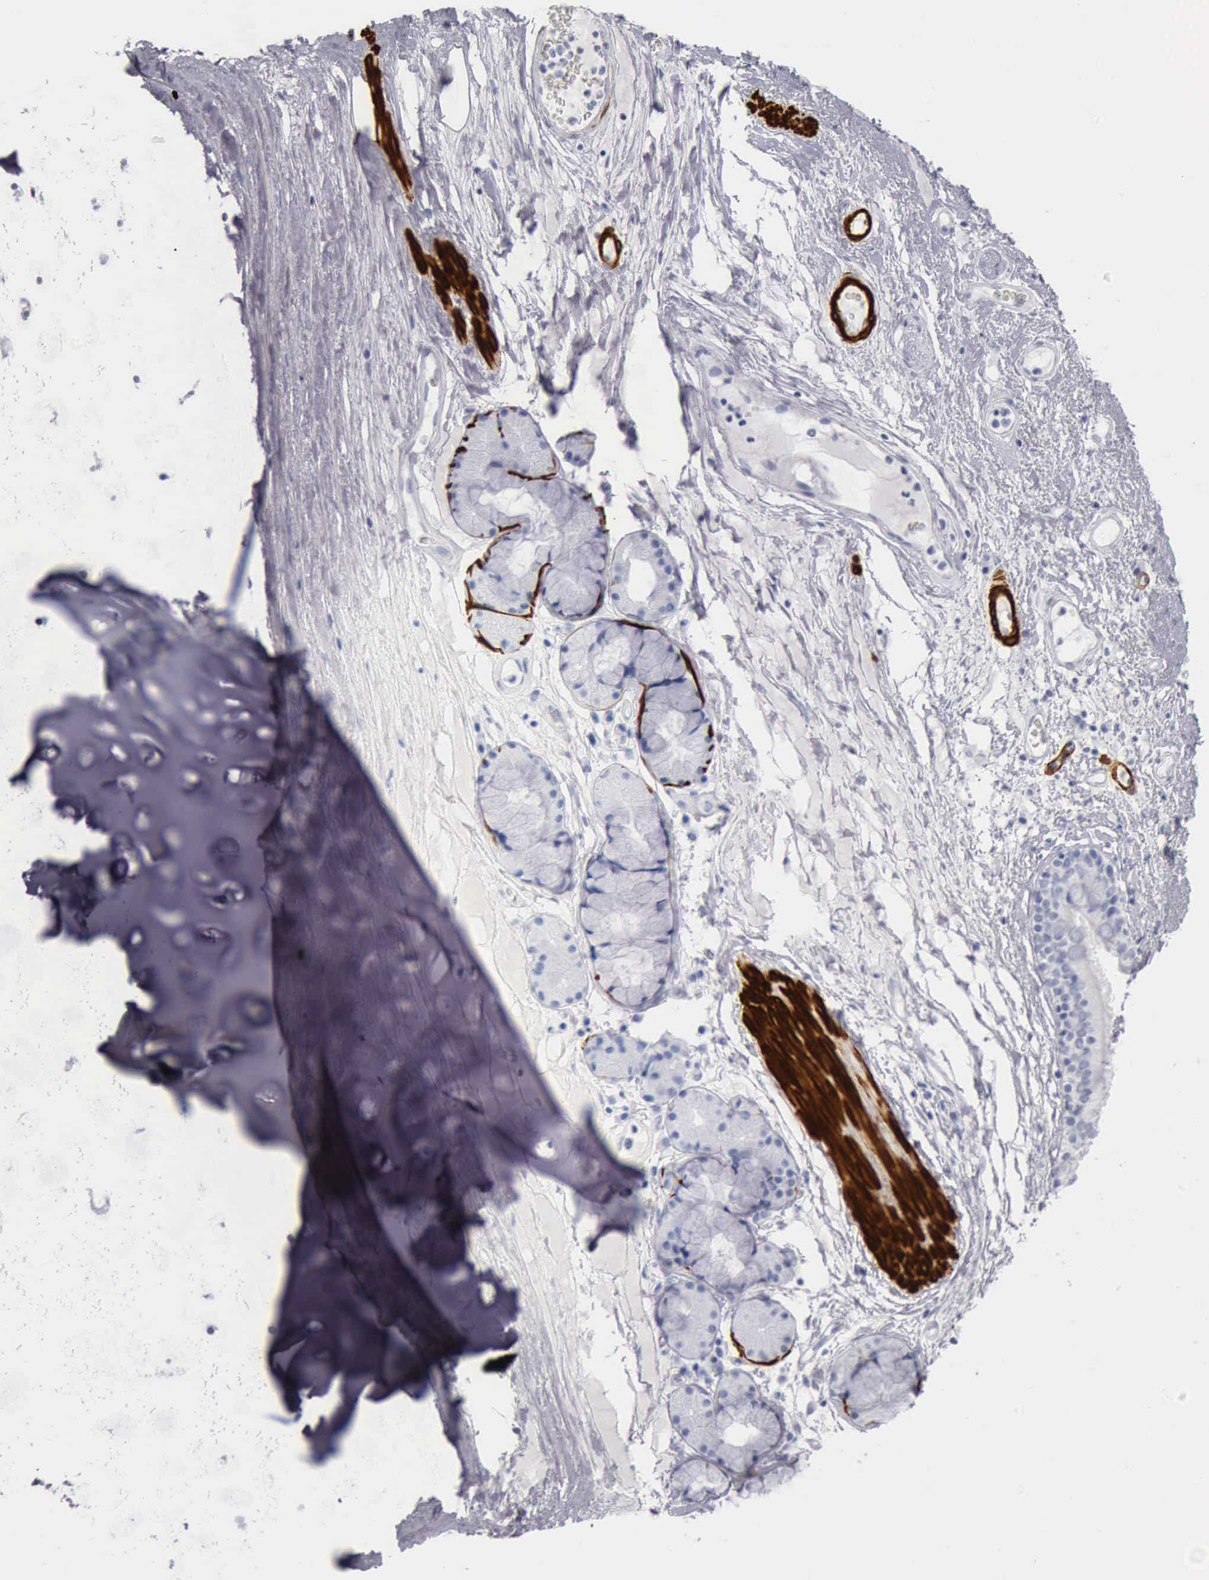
{"staining": {"intensity": "negative", "quantity": "none", "location": "none"}, "tissue": "bronchus", "cell_type": "Respiratory epithelial cells", "image_type": "normal", "snomed": [{"axis": "morphology", "description": "Normal tissue, NOS"}, {"axis": "topography", "description": "Cartilage tissue"}], "caption": "IHC image of benign bronchus: bronchus stained with DAB demonstrates no significant protein positivity in respiratory epithelial cells.", "gene": "CALD1", "patient": {"sex": "female", "age": 63}}